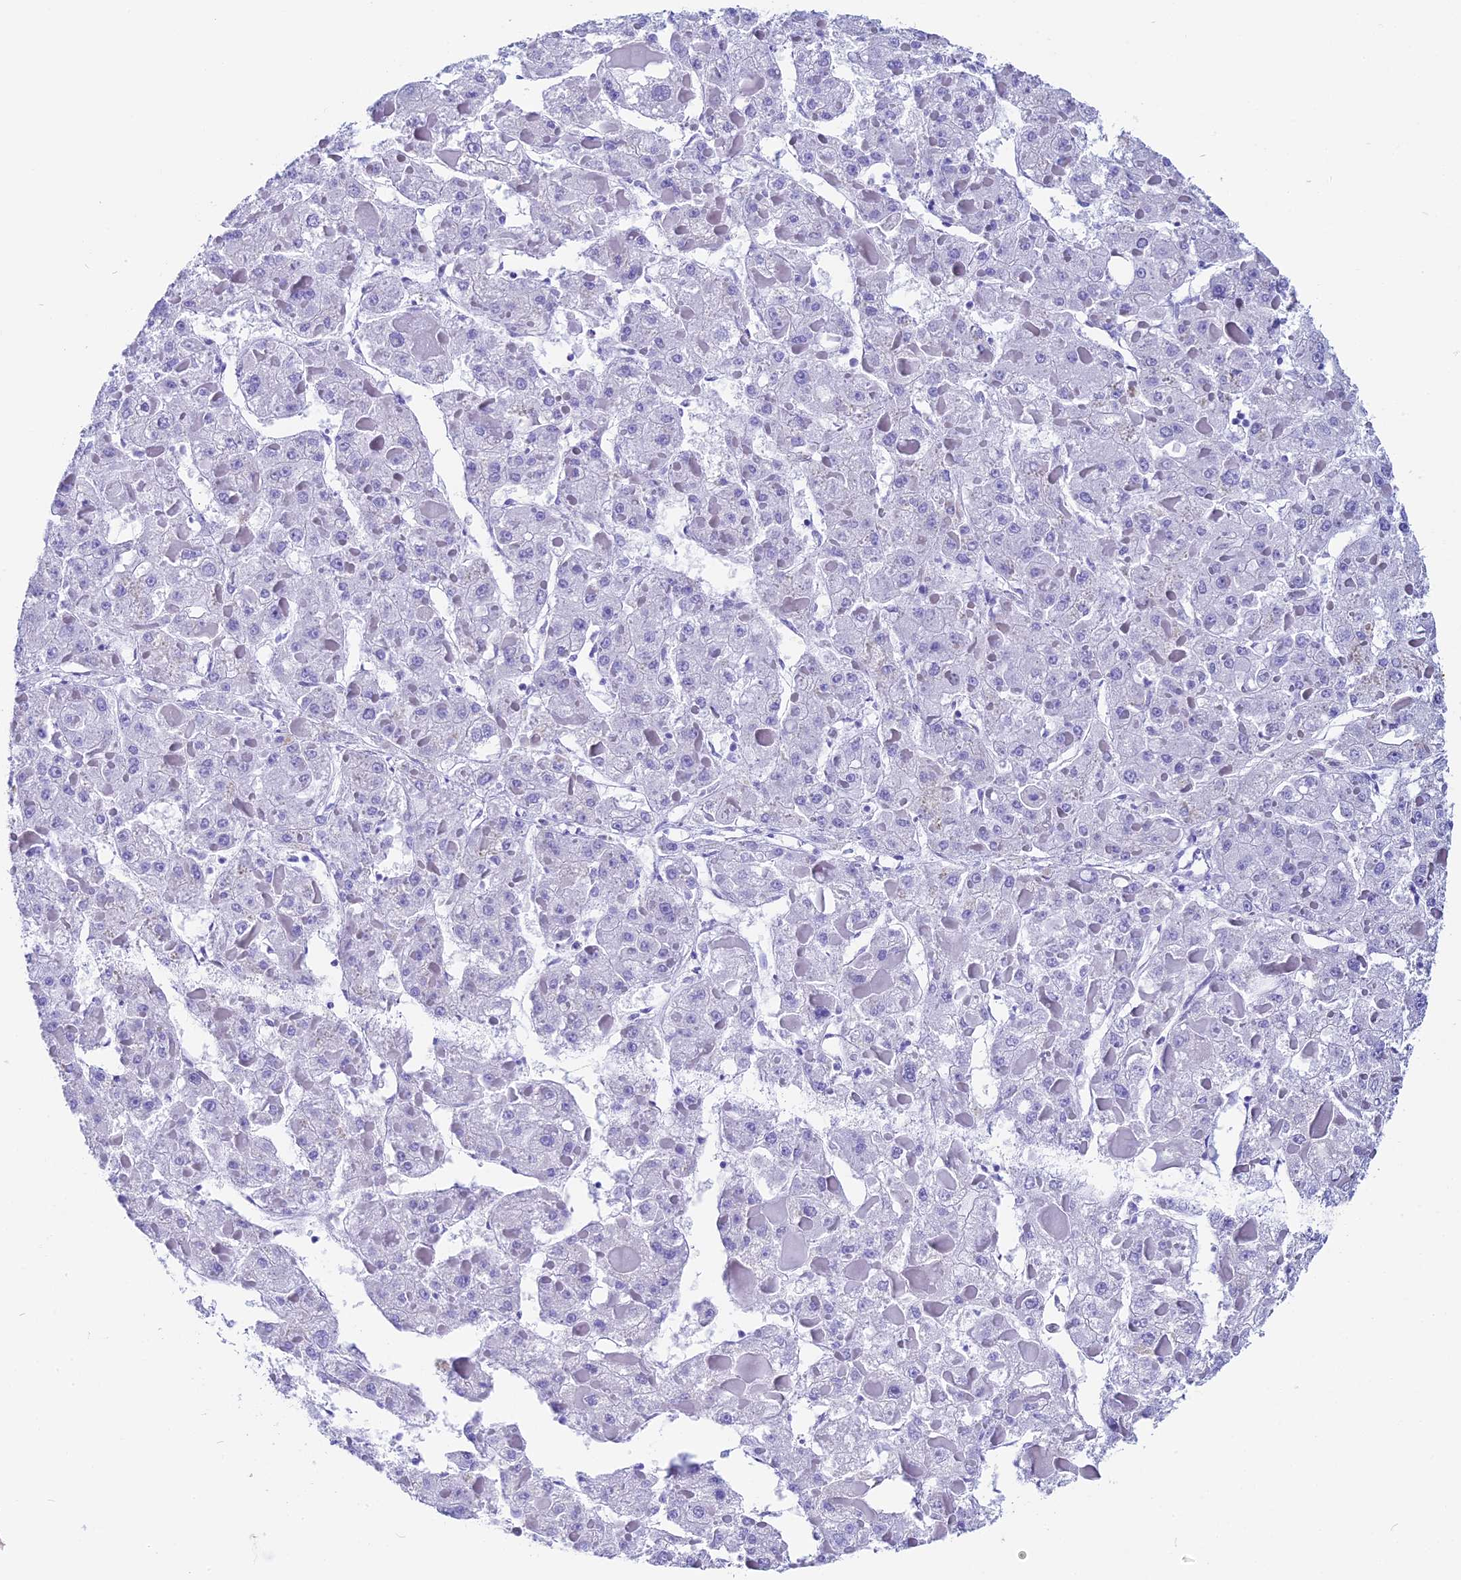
{"staining": {"intensity": "negative", "quantity": "none", "location": "none"}, "tissue": "liver cancer", "cell_type": "Tumor cells", "image_type": "cancer", "snomed": [{"axis": "morphology", "description": "Carcinoma, Hepatocellular, NOS"}, {"axis": "topography", "description": "Liver"}], "caption": "Photomicrograph shows no protein staining in tumor cells of liver cancer tissue. (Brightfield microscopy of DAB (3,3'-diaminobenzidine) immunohistochemistry at high magnification).", "gene": "AP3B2", "patient": {"sex": "female", "age": 73}}